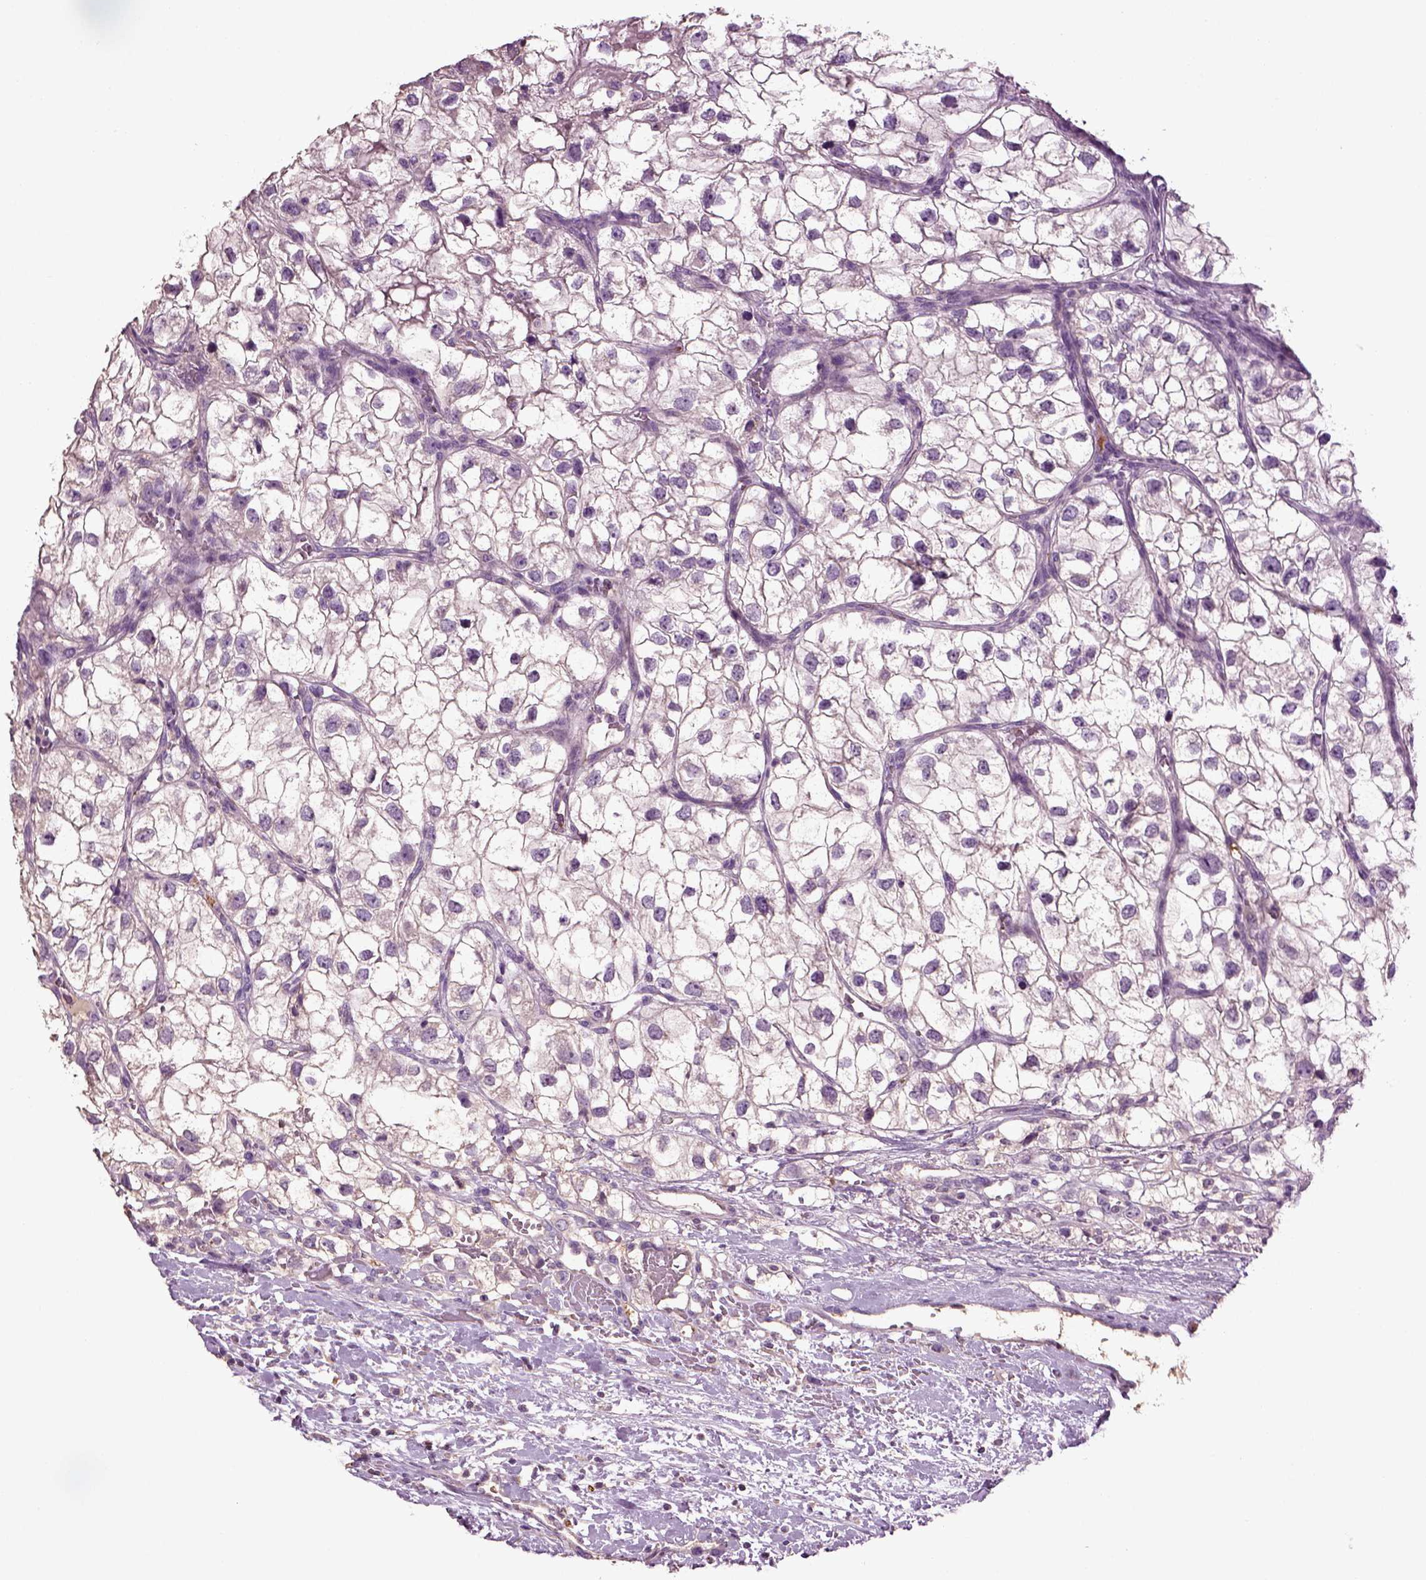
{"staining": {"intensity": "negative", "quantity": "none", "location": "none"}, "tissue": "renal cancer", "cell_type": "Tumor cells", "image_type": "cancer", "snomed": [{"axis": "morphology", "description": "Adenocarcinoma, NOS"}, {"axis": "topography", "description": "Kidney"}], "caption": "IHC micrograph of neoplastic tissue: adenocarcinoma (renal) stained with DAB (3,3'-diaminobenzidine) displays no significant protein expression in tumor cells. Nuclei are stained in blue.", "gene": "DEFB118", "patient": {"sex": "male", "age": 59}}